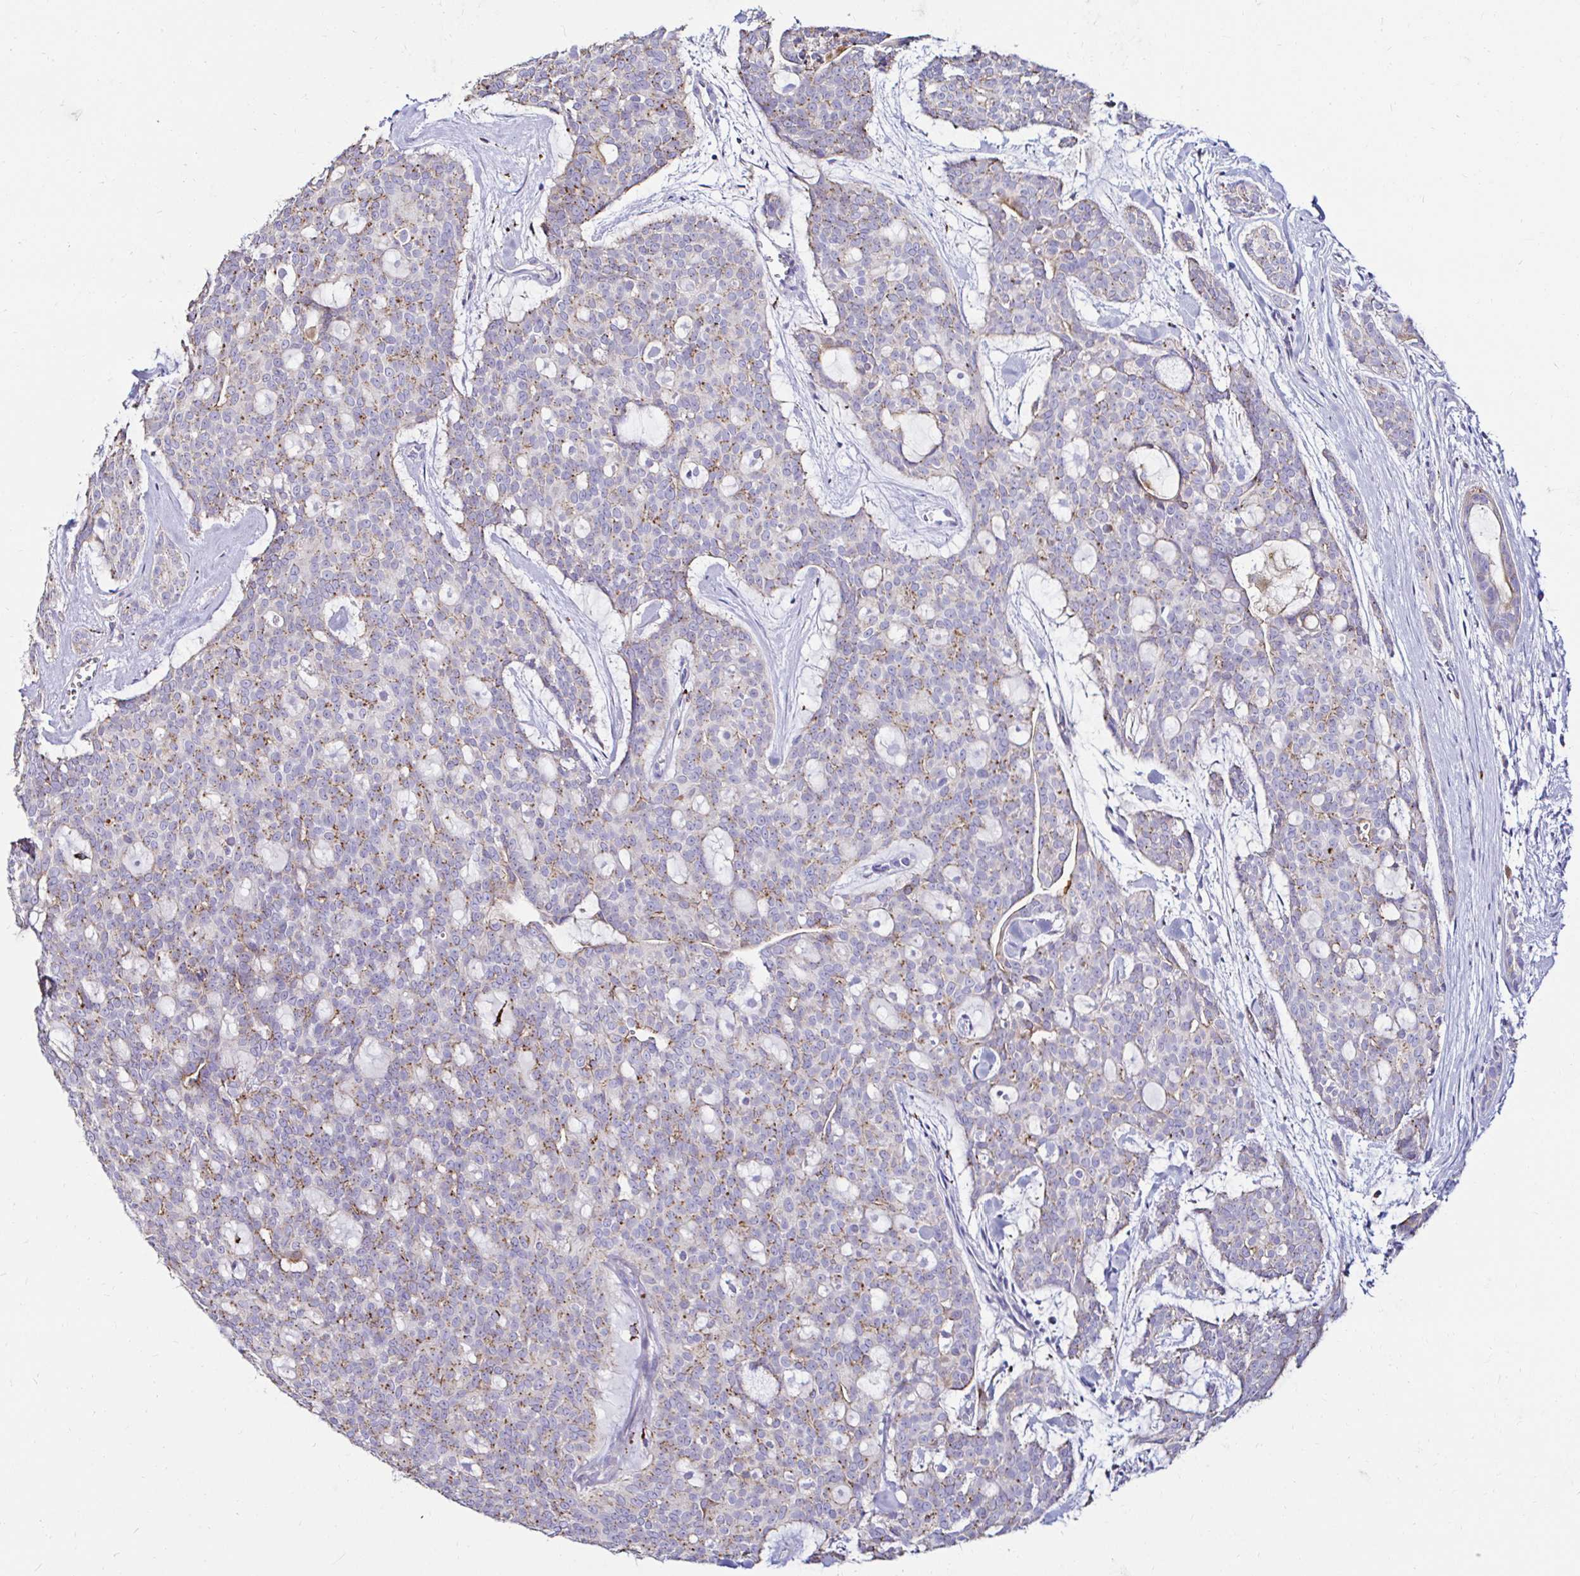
{"staining": {"intensity": "weak", "quantity": "25%-75%", "location": "cytoplasmic/membranous"}, "tissue": "head and neck cancer", "cell_type": "Tumor cells", "image_type": "cancer", "snomed": [{"axis": "morphology", "description": "Adenocarcinoma, NOS"}, {"axis": "topography", "description": "Head-Neck"}], "caption": "A brown stain shows weak cytoplasmic/membranous staining of a protein in adenocarcinoma (head and neck) tumor cells.", "gene": "GALNS", "patient": {"sex": "male", "age": 66}}